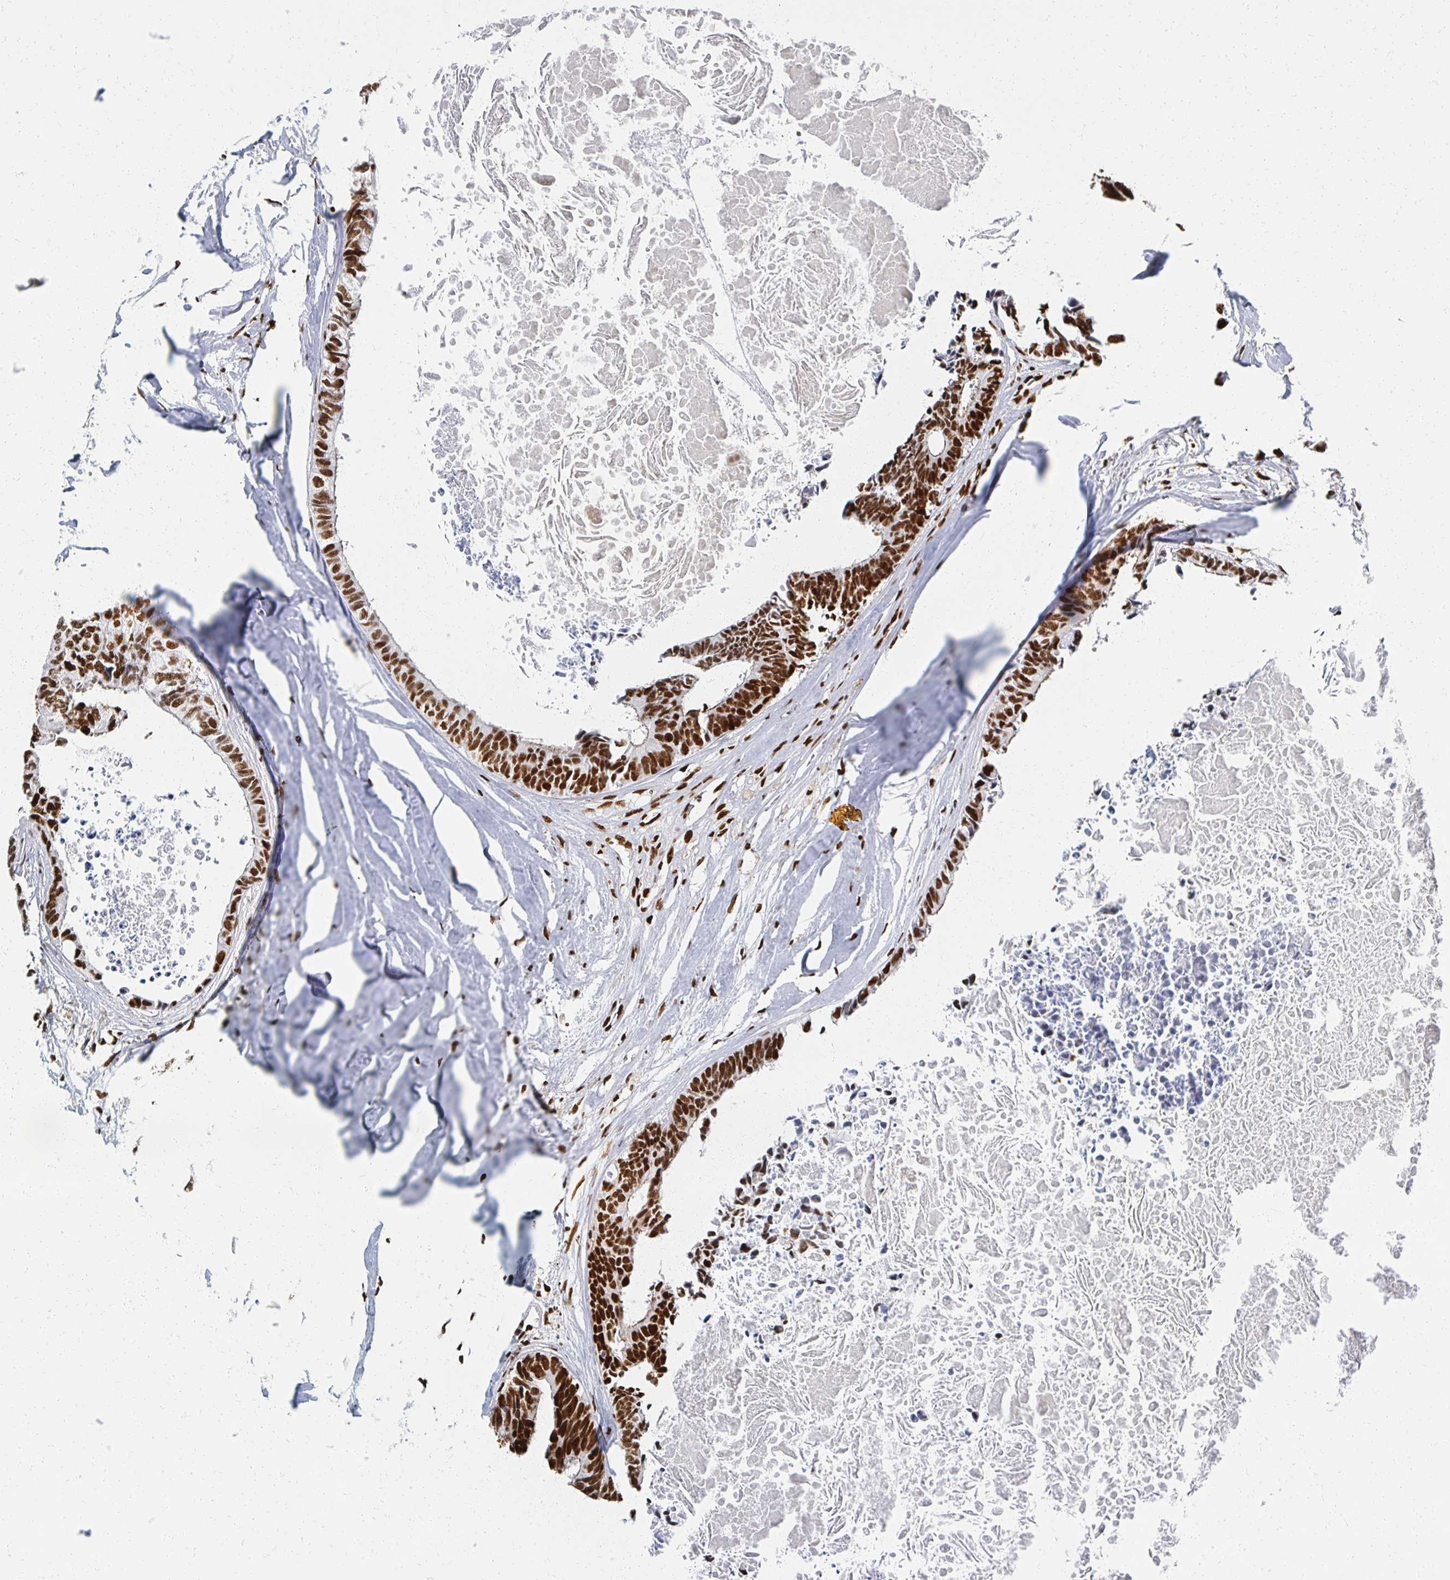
{"staining": {"intensity": "strong", "quantity": ">75%", "location": "nuclear"}, "tissue": "colorectal cancer", "cell_type": "Tumor cells", "image_type": "cancer", "snomed": [{"axis": "morphology", "description": "Adenocarcinoma, NOS"}, {"axis": "topography", "description": "Colon"}, {"axis": "topography", "description": "Rectum"}], "caption": "Colorectal cancer (adenocarcinoma) was stained to show a protein in brown. There is high levels of strong nuclear positivity in about >75% of tumor cells.", "gene": "RBBP7", "patient": {"sex": "male", "age": 57}}